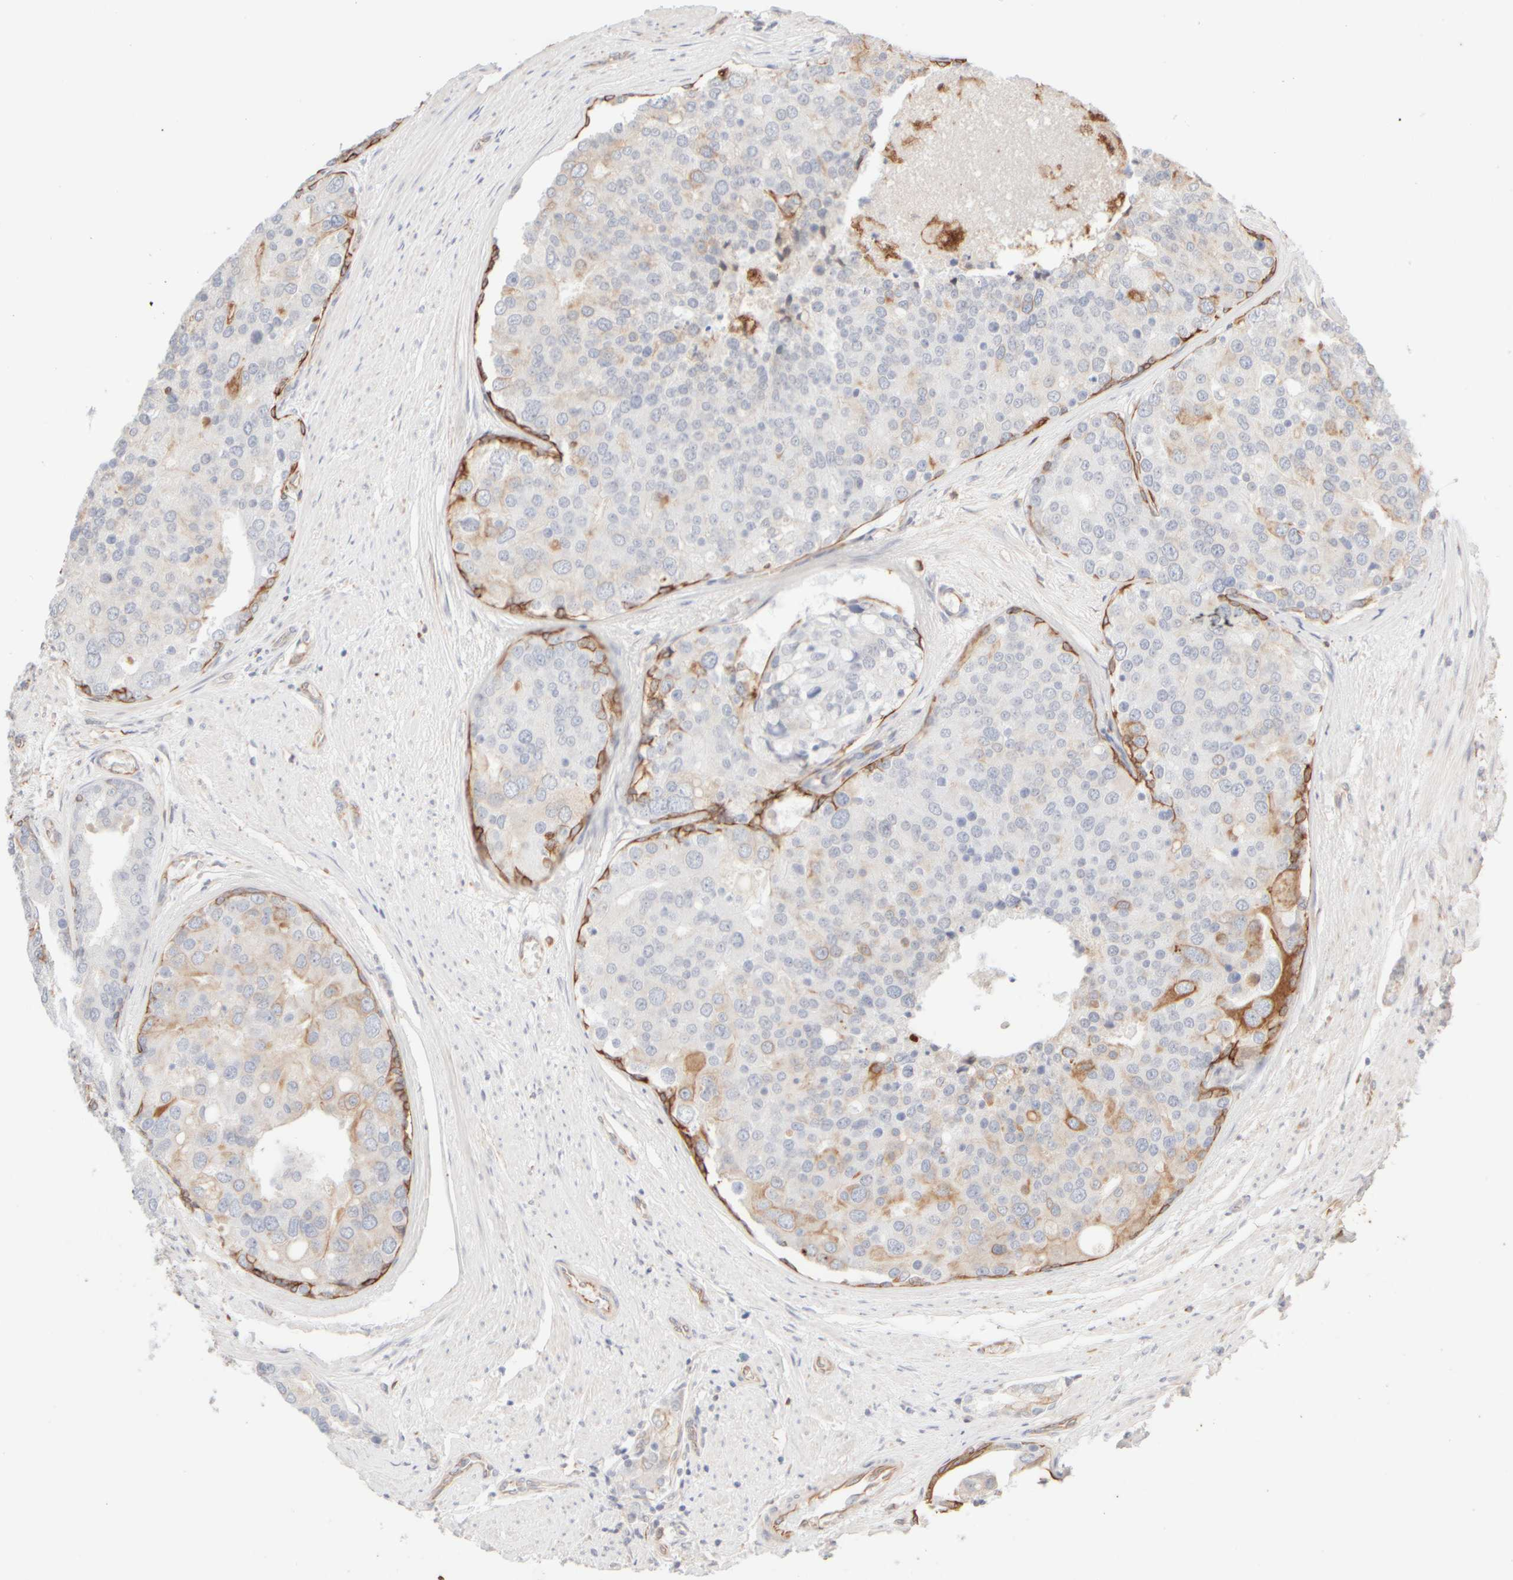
{"staining": {"intensity": "moderate", "quantity": "<25%", "location": "cytoplasmic/membranous"}, "tissue": "prostate cancer", "cell_type": "Tumor cells", "image_type": "cancer", "snomed": [{"axis": "morphology", "description": "Adenocarcinoma, High grade"}, {"axis": "topography", "description": "Prostate"}], "caption": "IHC of prostate cancer shows low levels of moderate cytoplasmic/membranous positivity in about <25% of tumor cells. The staining was performed using DAB (3,3'-diaminobenzidine), with brown indicating positive protein expression. Nuclei are stained blue with hematoxylin.", "gene": "KRT15", "patient": {"sex": "male", "age": 50}}